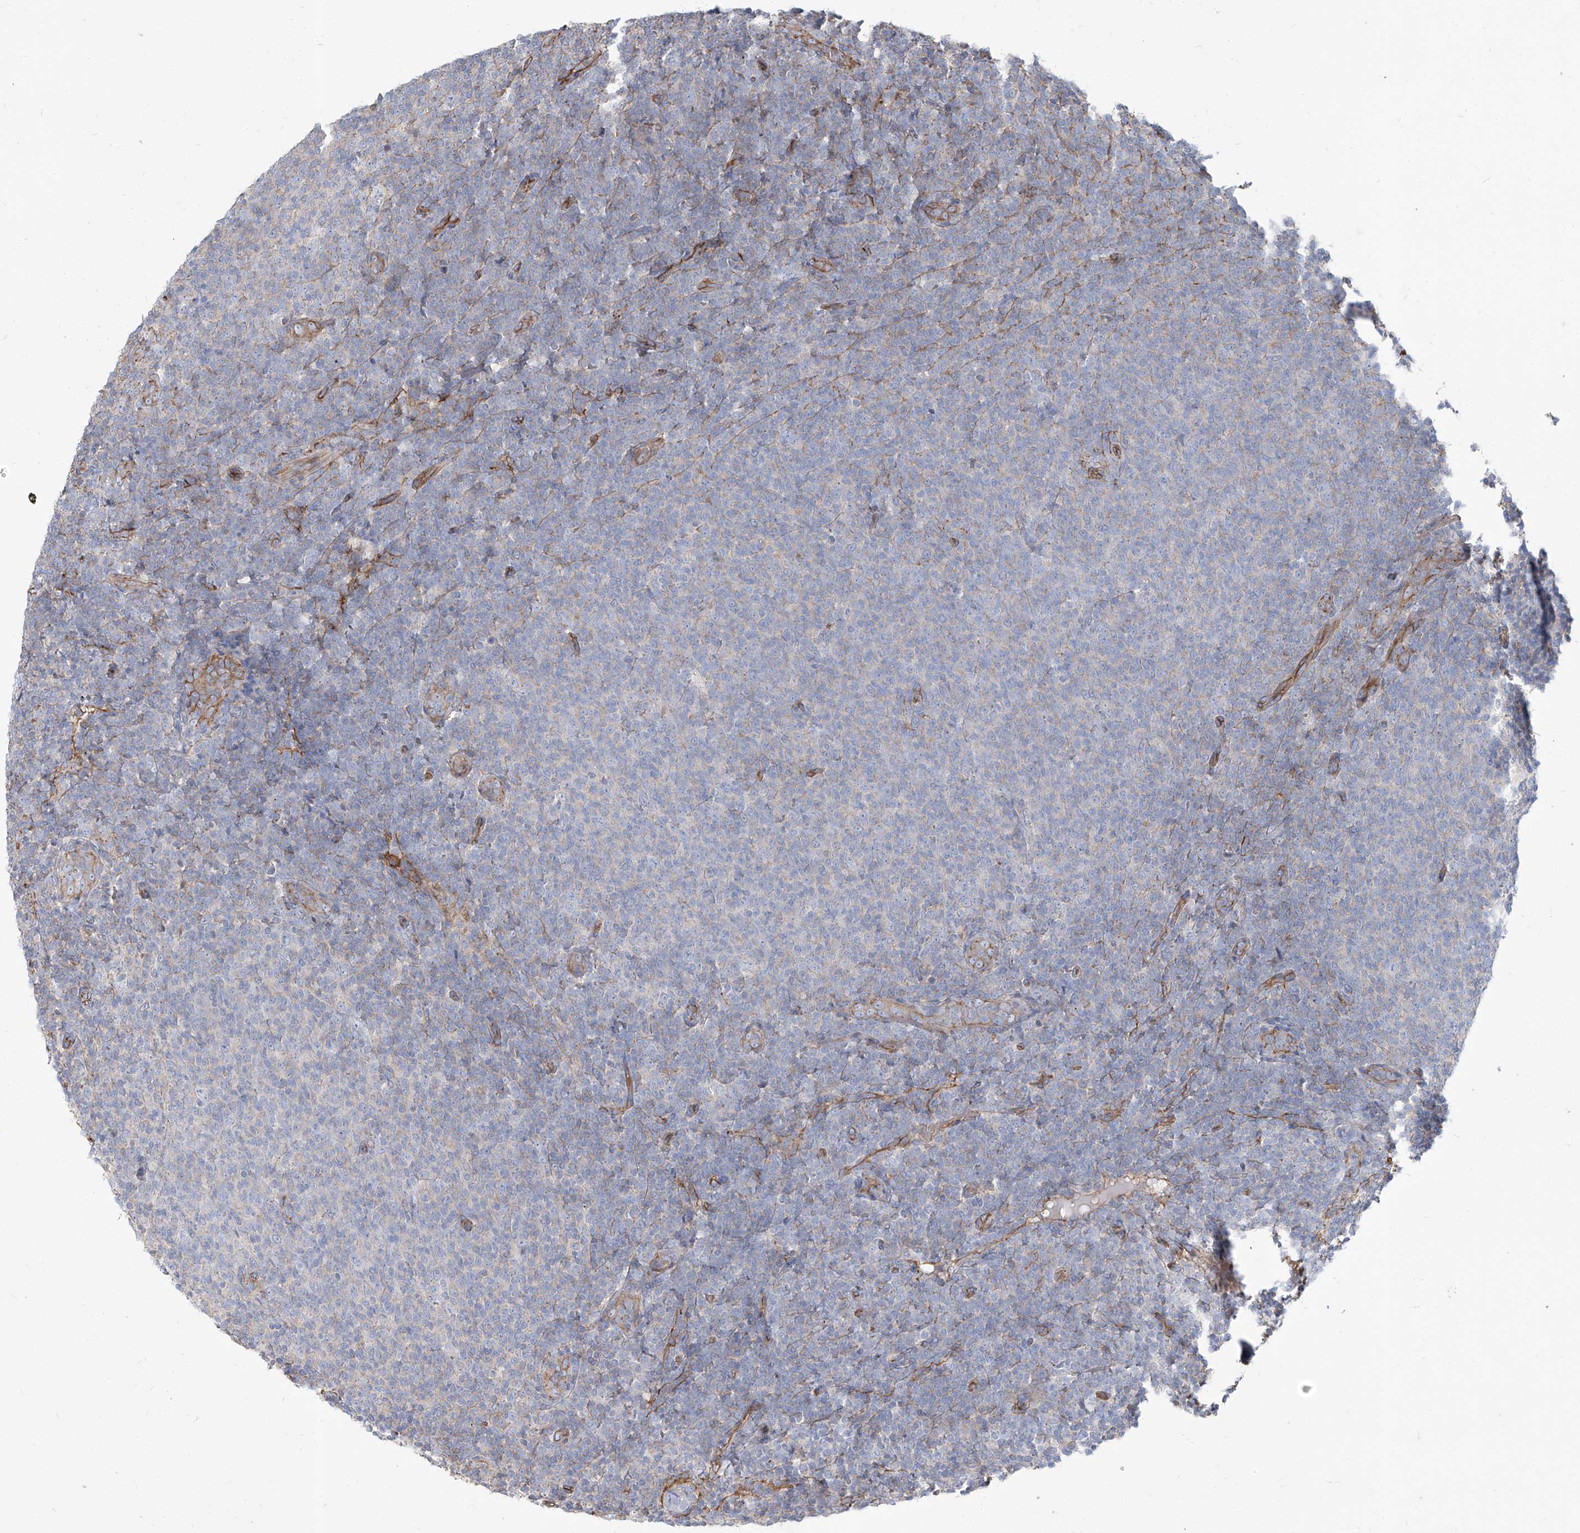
{"staining": {"intensity": "negative", "quantity": "none", "location": "none"}, "tissue": "lymphoma", "cell_type": "Tumor cells", "image_type": "cancer", "snomed": [{"axis": "morphology", "description": "Malignant lymphoma, non-Hodgkin's type, Low grade"}, {"axis": "topography", "description": "Lymph node"}], "caption": "The micrograph demonstrates no staining of tumor cells in lymphoma.", "gene": "TXLNB", "patient": {"sex": "male", "age": 66}}